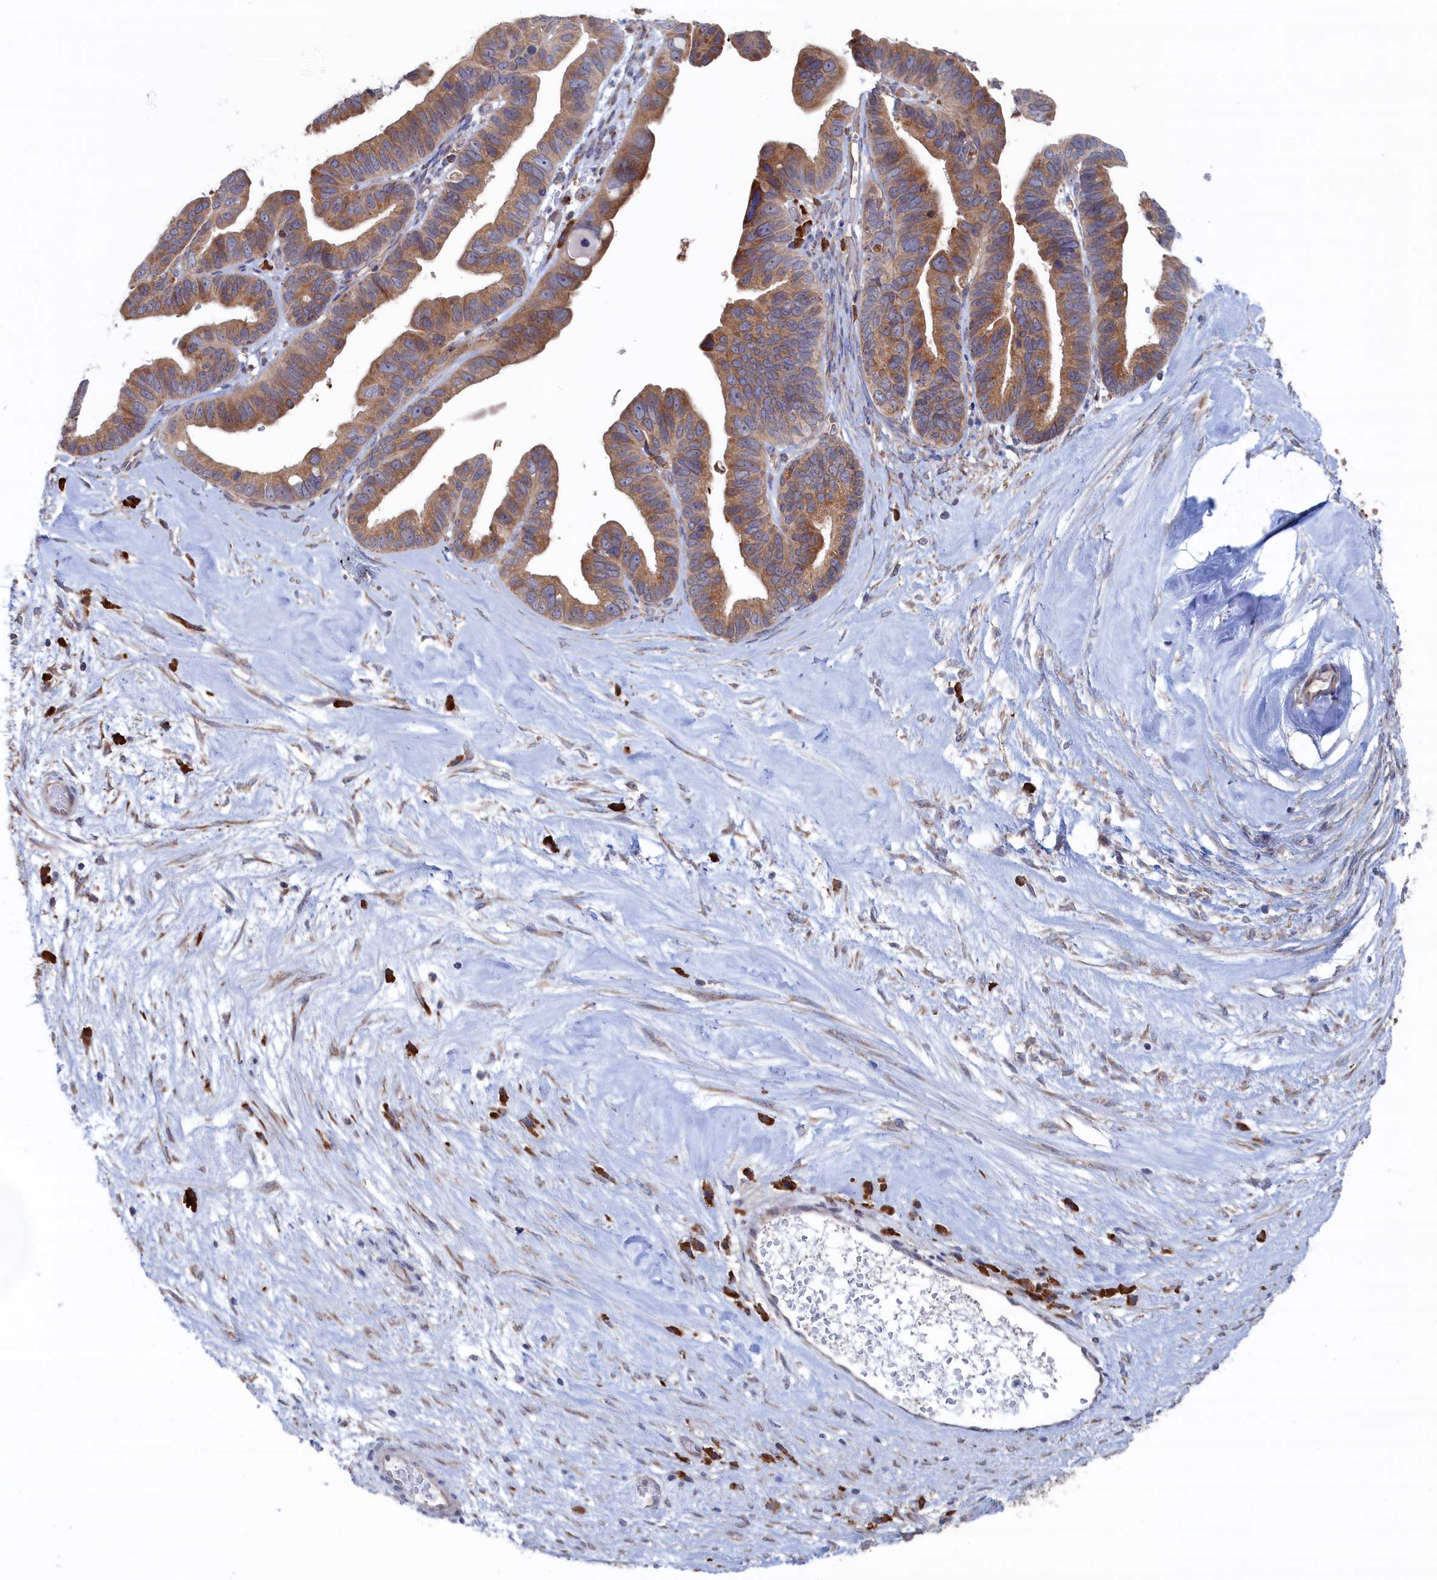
{"staining": {"intensity": "moderate", "quantity": ">75%", "location": "cytoplasmic/membranous"}, "tissue": "ovarian cancer", "cell_type": "Tumor cells", "image_type": "cancer", "snomed": [{"axis": "morphology", "description": "Cystadenocarcinoma, serous, NOS"}, {"axis": "topography", "description": "Ovary"}], "caption": "Ovarian cancer stained with a brown dye reveals moderate cytoplasmic/membranous positive positivity in about >75% of tumor cells.", "gene": "BPIFB6", "patient": {"sex": "female", "age": 56}}